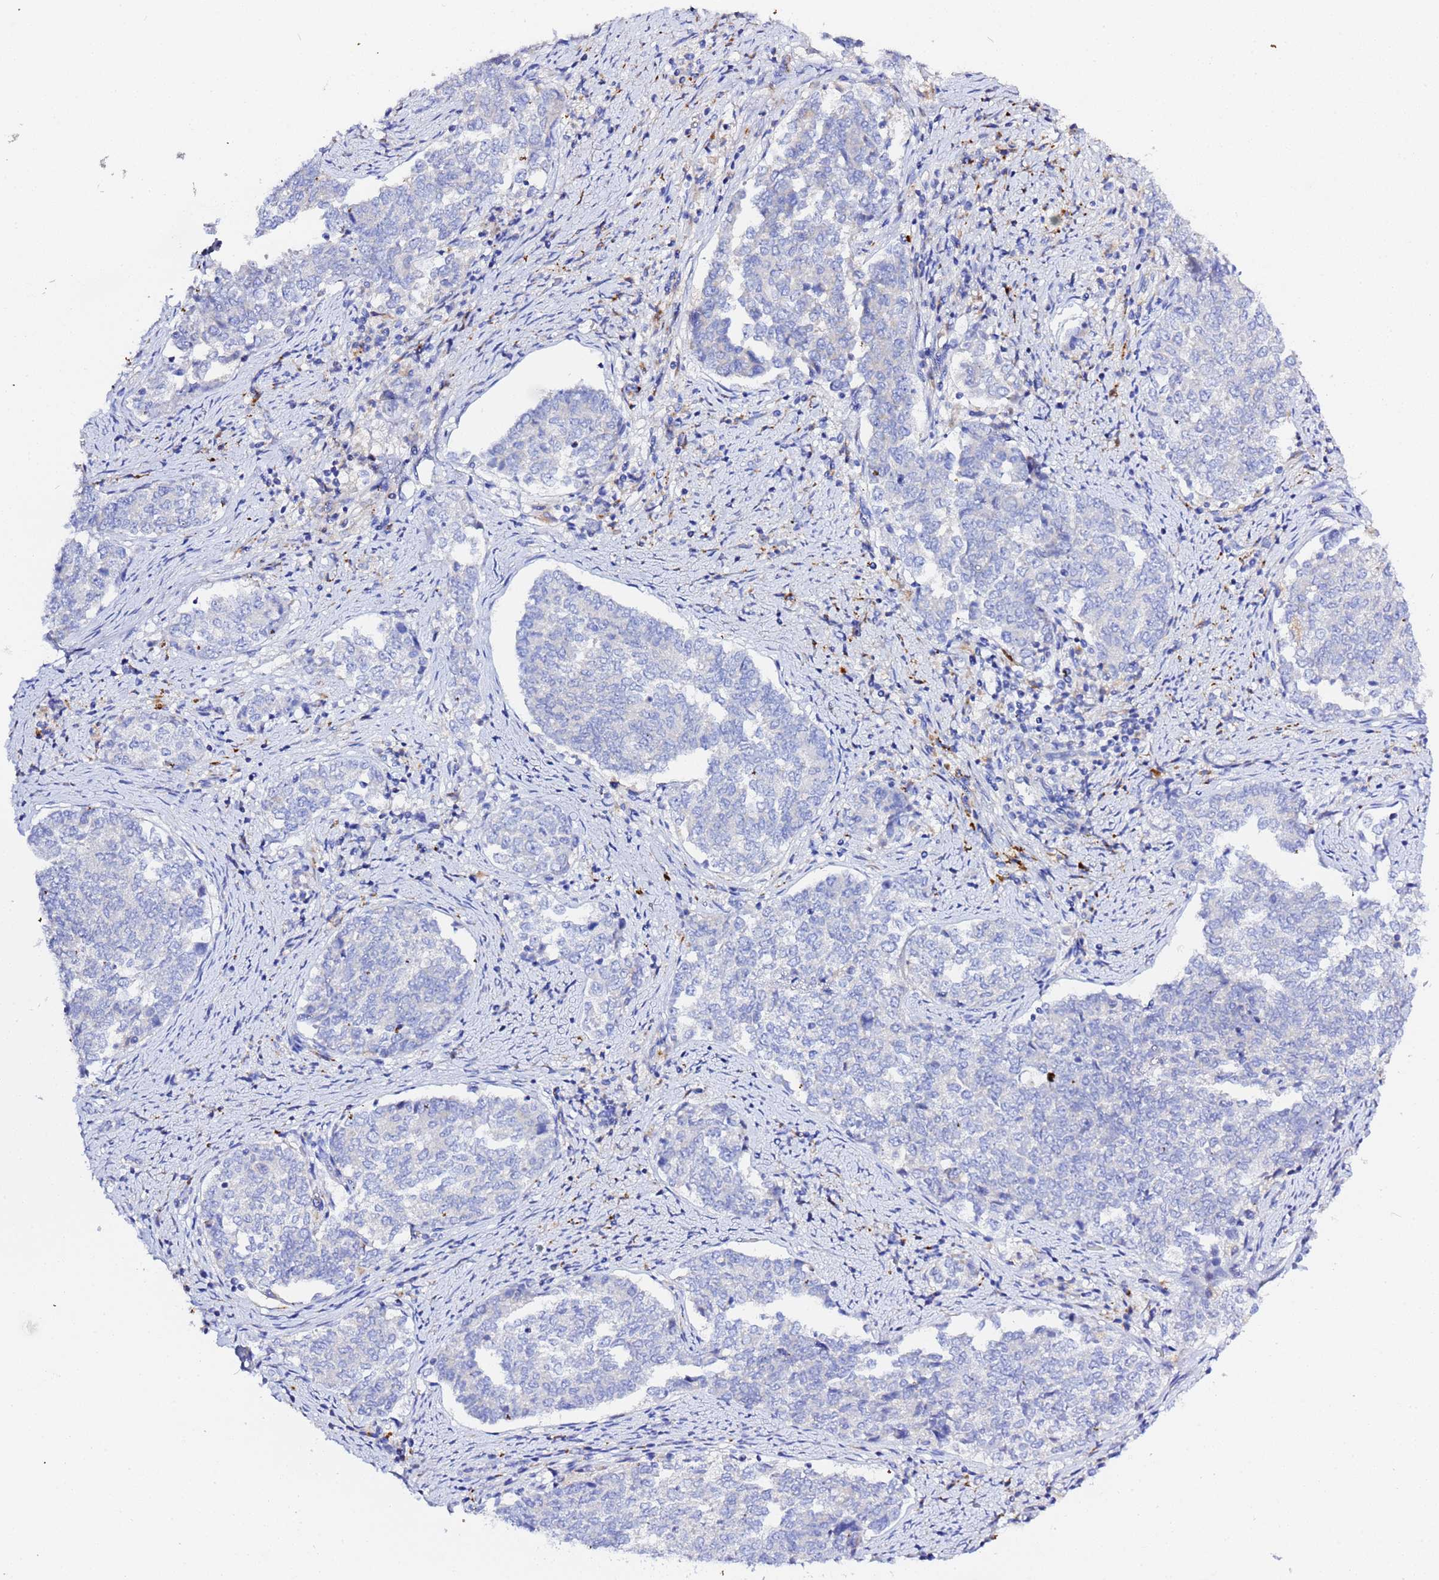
{"staining": {"intensity": "negative", "quantity": "none", "location": "none"}, "tissue": "endometrial cancer", "cell_type": "Tumor cells", "image_type": "cancer", "snomed": [{"axis": "morphology", "description": "Adenocarcinoma, NOS"}, {"axis": "topography", "description": "Endometrium"}], "caption": "This is an immunohistochemistry (IHC) micrograph of adenocarcinoma (endometrial). There is no expression in tumor cells.", "gene": "VTI1B", "patient": {"sex": "female", "age": 80}}